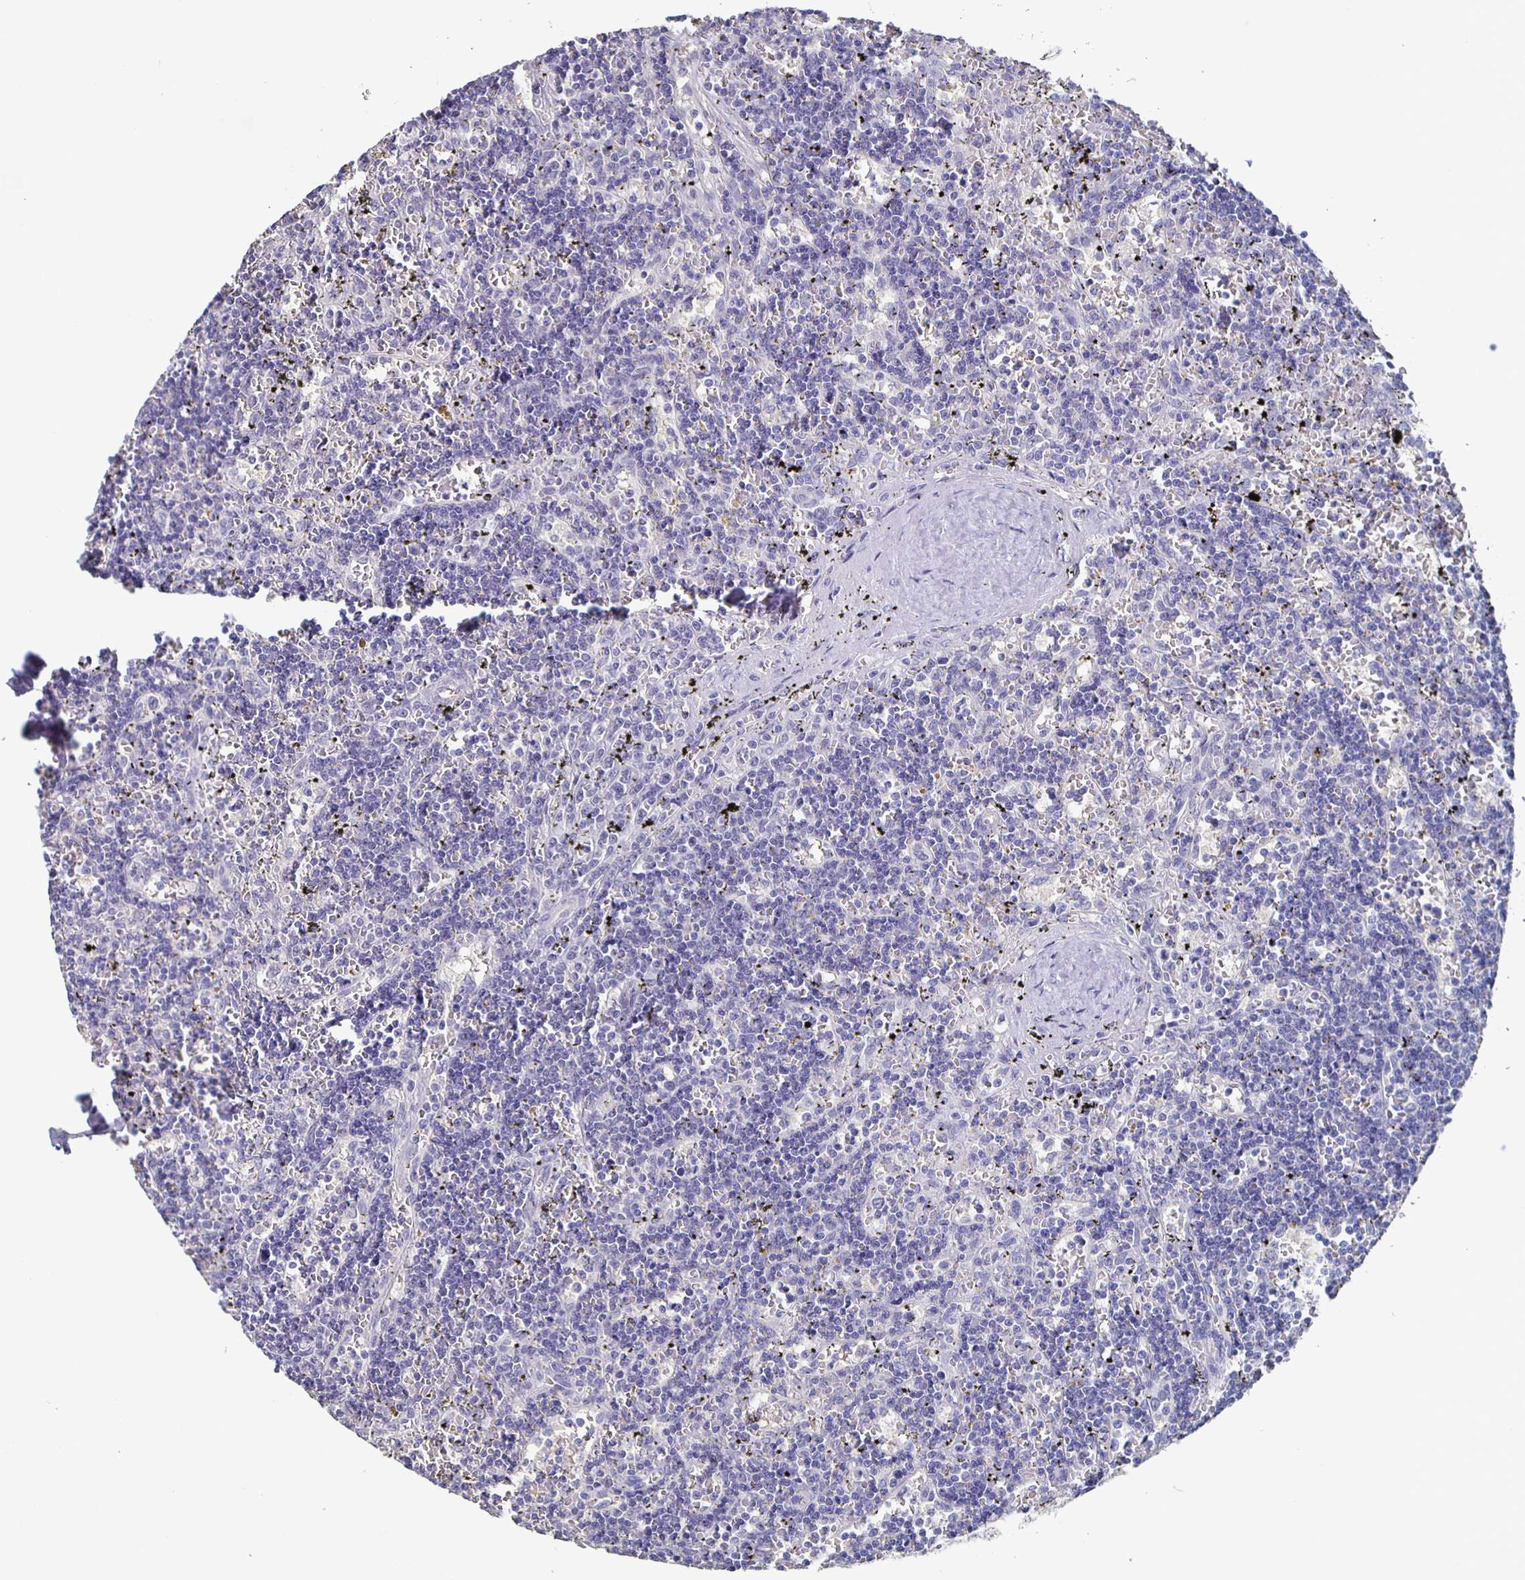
{"staining": {"intensity": "negative", "quantity": "none", "location": "none"}, "tissue": "lymphoma", "cell_type": "Tumor cells", "image_type": "cancer", "snomed": [{"axis": "morphology", "description": "Malignant lymphoma, non-Hodgkin's type, Low grade"}, {"axis": "topography", "description": "Spleen"}], "caption": "Immunohistochemical staining of low-grade malignant lymphoma, non-Hodgkin's type shows no significant staining in tumor cells.", "gene": "CACNA2D2", "patient": {"sex": "male", "age": 60}}